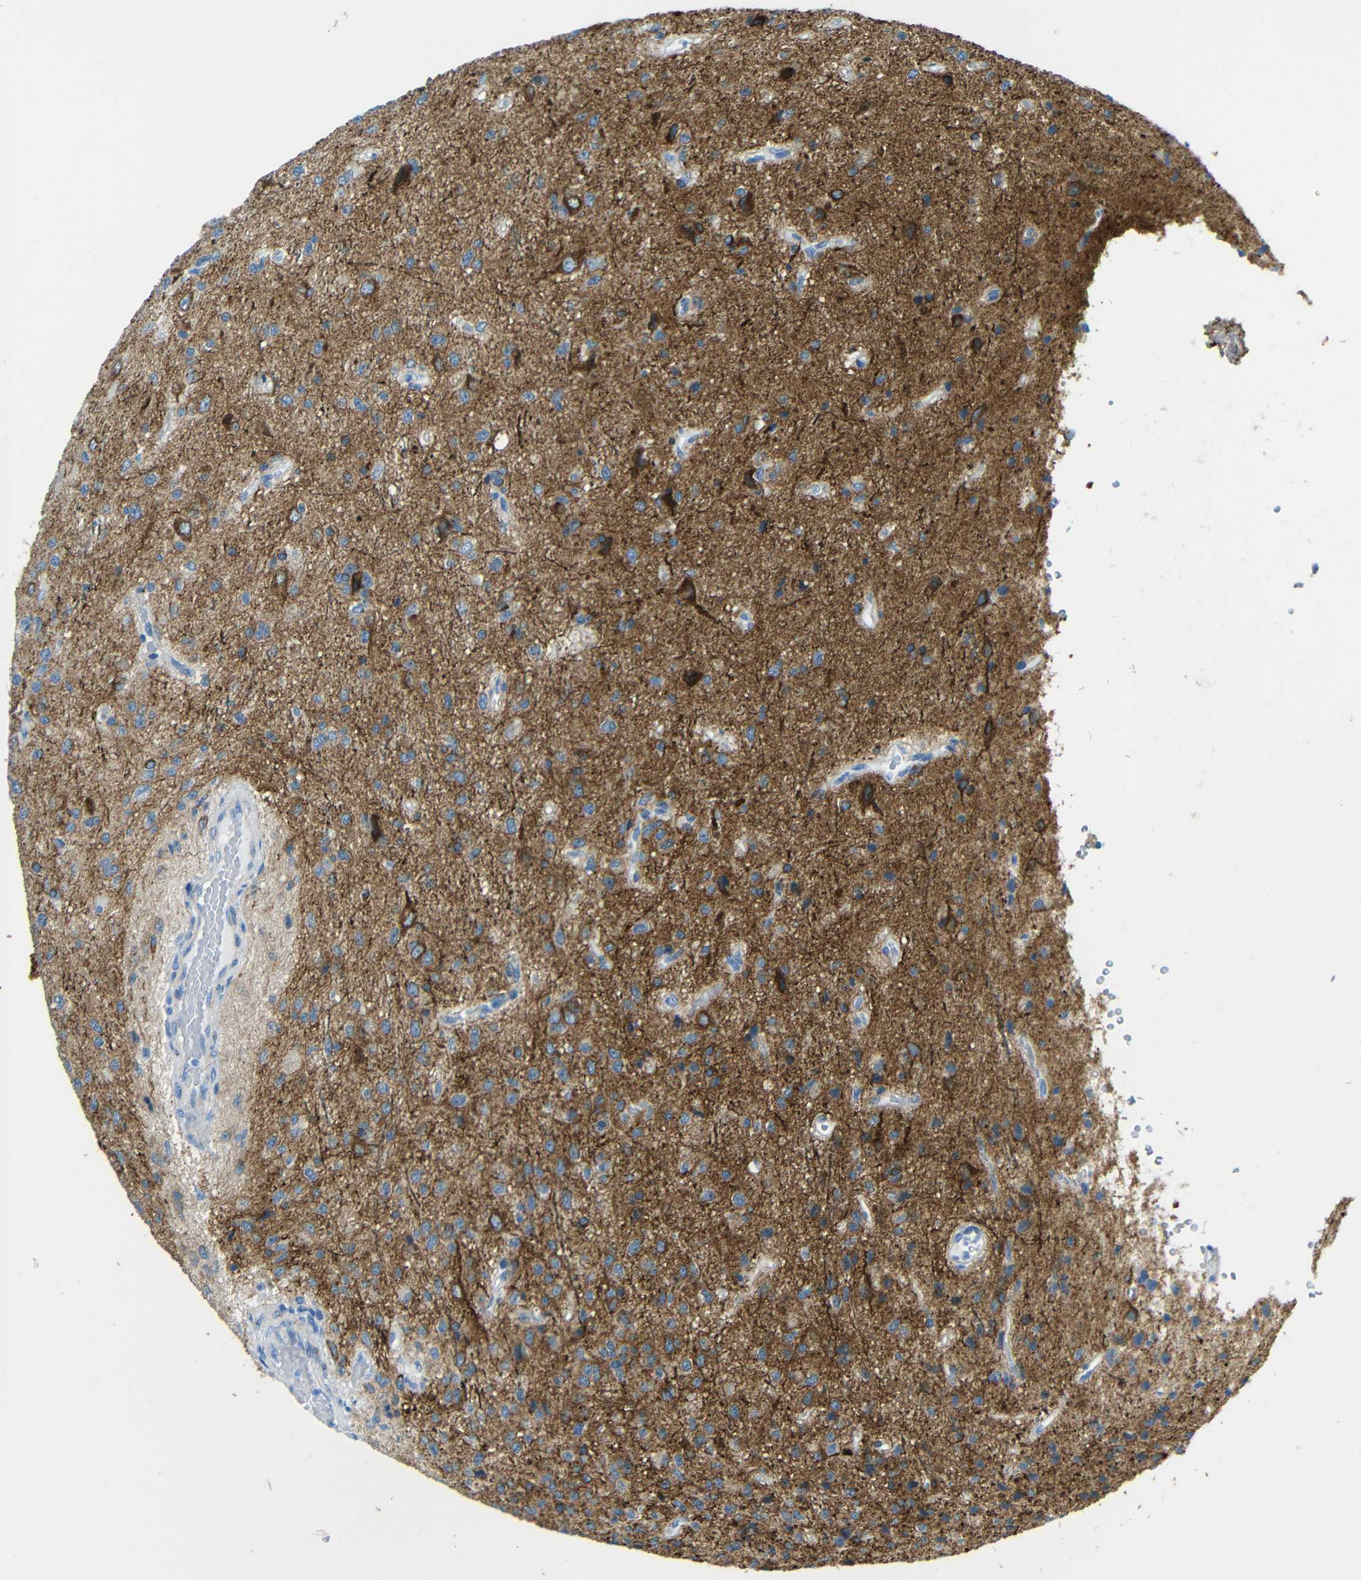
{"staining": {"intensity": "moderate", "quantity": "25%-75%", "location": "cytoplasmic/membranous"}, "tissue": "glioma", "cell_type": "Tumor cells", "image_type": "cancer", "snomed": [{"axis": "morphology", "description": "Glioma, malignant, High grade"}, {"axis": "topography", "description": "pancreas cauda"}], "caption": "Immunohistochemical staining of glioma exhibits moderate cytoplasmic/membranous protein positivity in about 25%-75% of tumor cells.", "gene": "TUBB4B", "patient": {"sex": "male", "age": 60}}